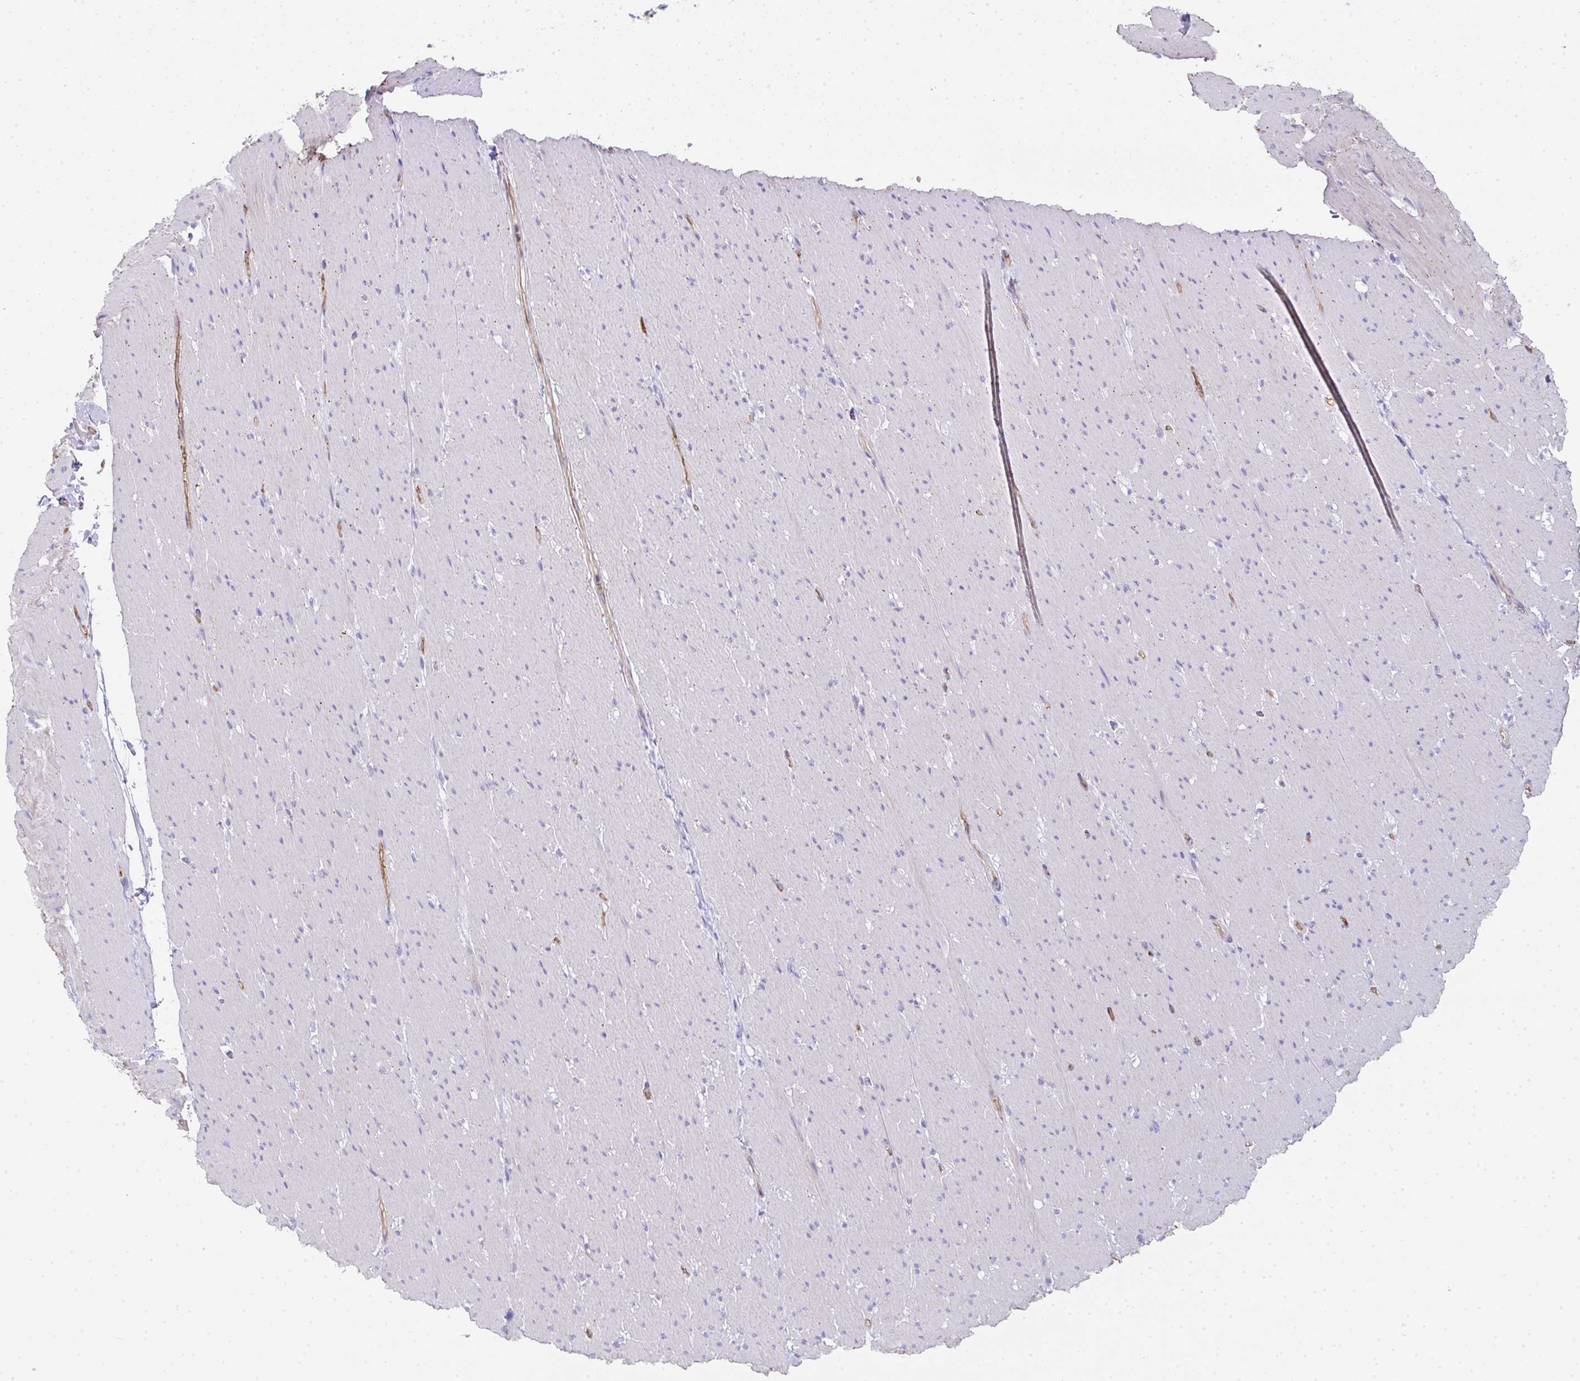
{"staining": {"intensity": "negative", "quantity": "none", "location": "none"}, "tissue": "smooth muscle", "cell_type": "Smooth muscle cells", "image_type": "normal", "snomed": [{"axis": "morphology", "description": "Normal tissue, NOS"}, {"axis": "topography", "description": "Smooth muscle"}, {"axis": "topography", "description": "Rectum"}], "caption": "This image is of benign smooth muscle stained with immunohistochemistry to label a protein in brown with the nuclei are counter-stained blue. There is no staining in smooth muscle cells.", "gene": "TNFAIP8", "patient": {"sex": "male", "age": 53}}